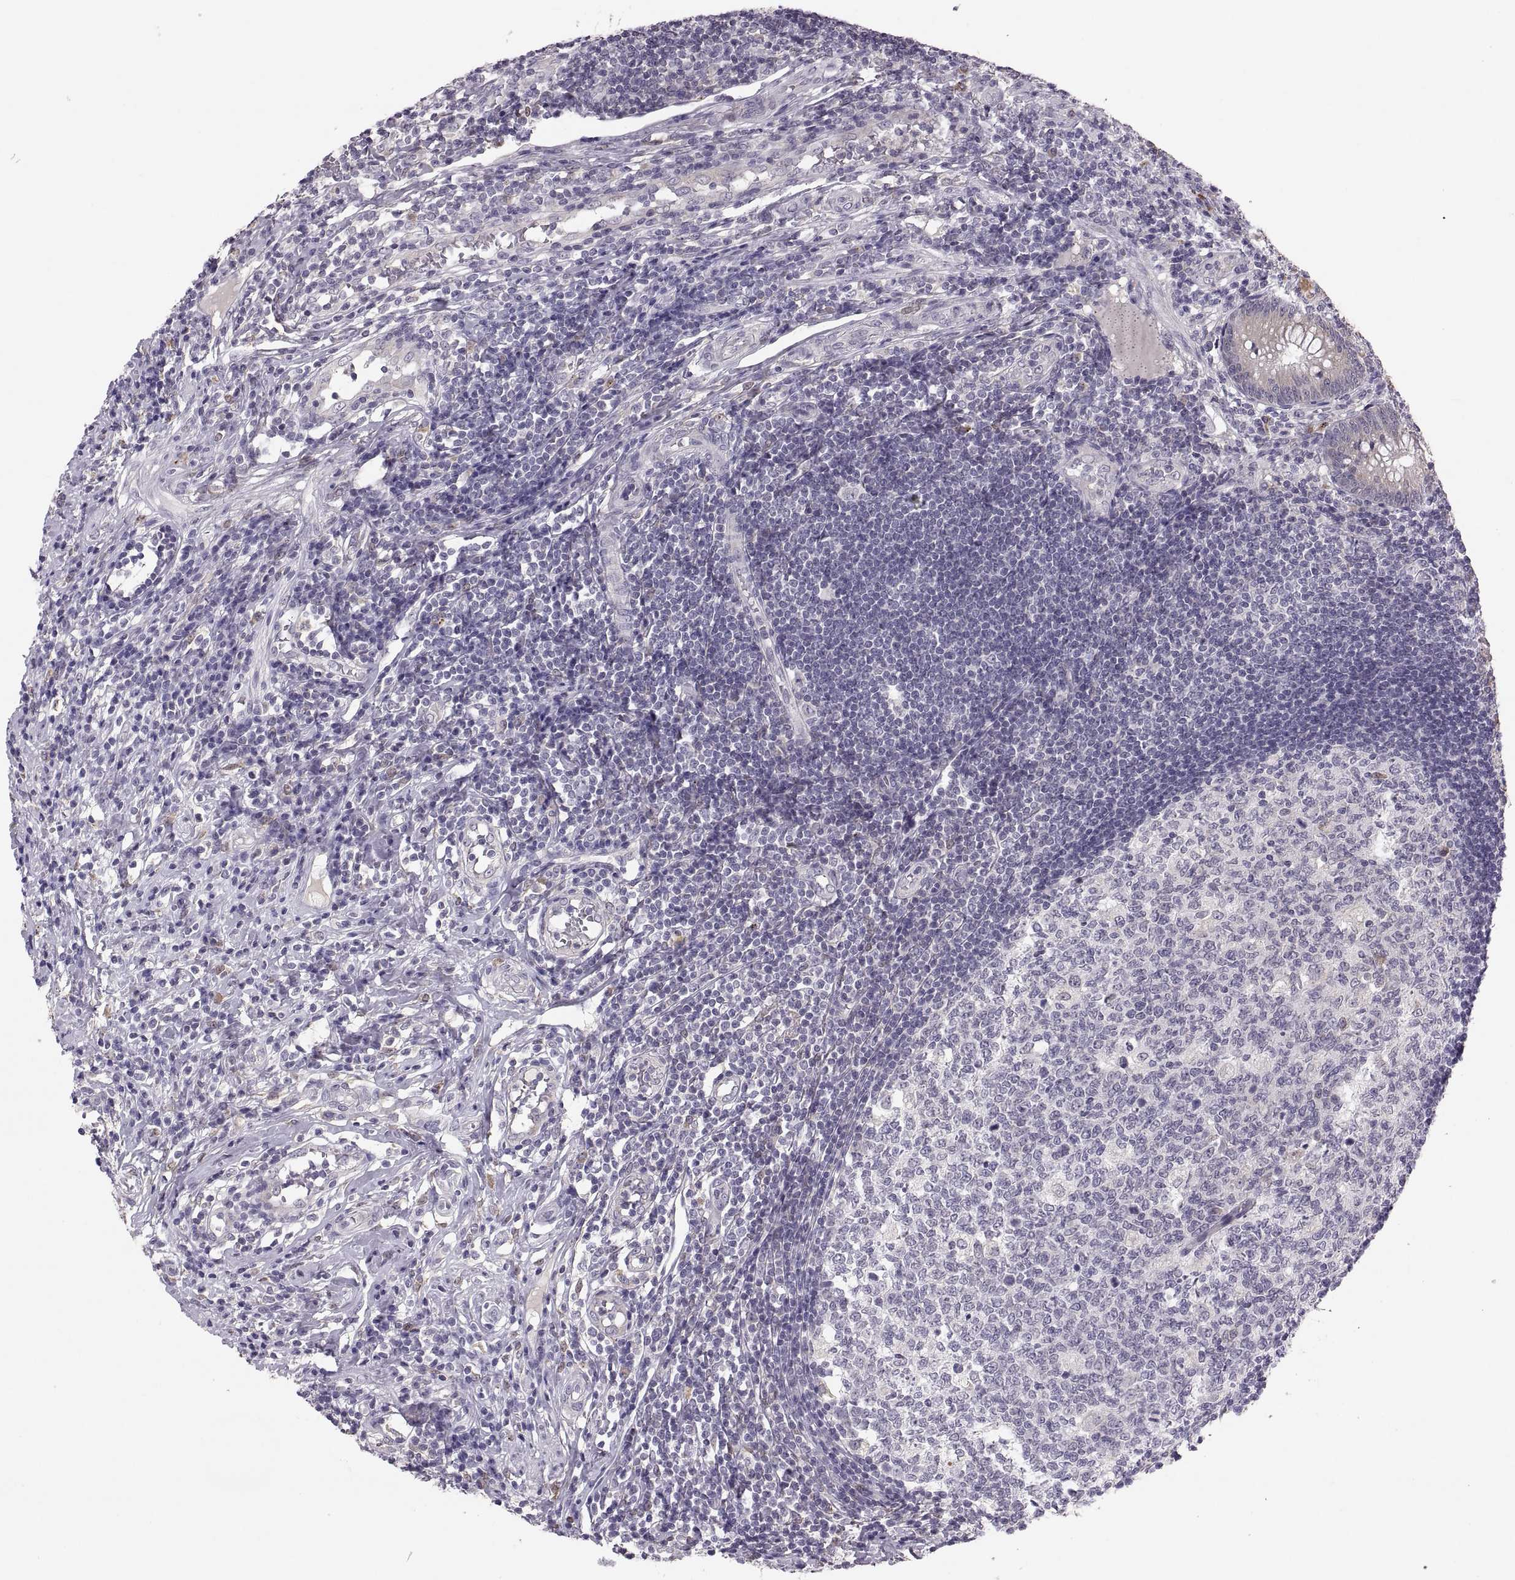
{"staining": {"intensity": "negative", "quantity": "none", "location": "none"}, "tissue": "appendix", "cell_type": "Glandular cells", "image_type": "normal", "snomed": [{"axis": "morphology", "description": "Normal tissue, NOS"}, {"axis": "morphology", "description": "Inflammation, NOS"}, {"axis": "topography", "description": "Appendix"}], "caption": "Immunohistochemistry (IHC) photomicrograph of normal appendix stained for a protein (brown), which reveals no staining in glandular cells. (Brightfield microscopy of DAB immunohistochemistry (IHC) at high magnification).", "gene": "ADH6", "patient": {"sex": "male", "age": 16}}